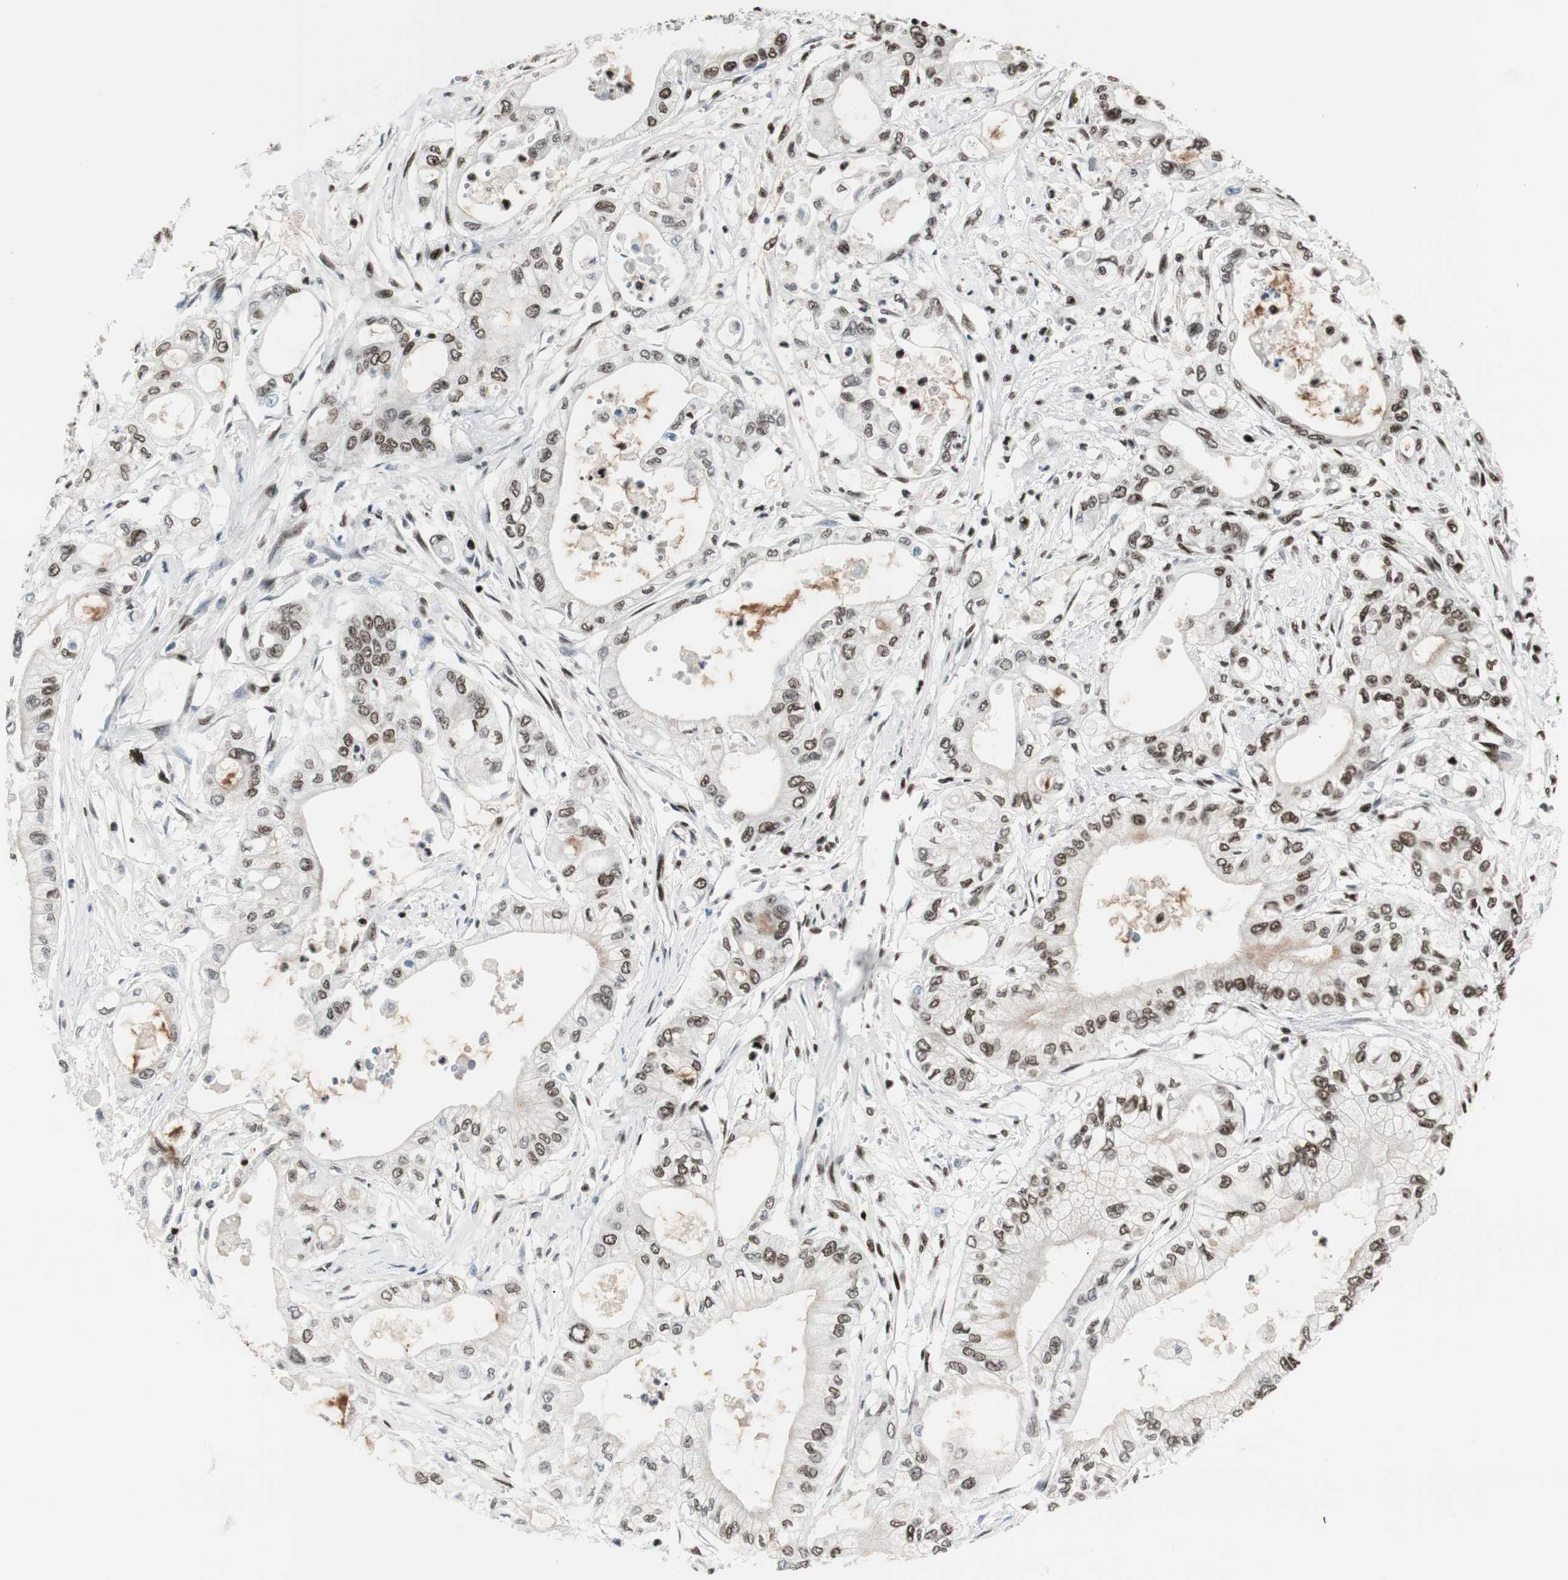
{"staining": {"intensity": "strong", "quantity": ">75%", "location": "nuclear"}, "tissue": "pancreatic cancer", "cell_type": "Tumor cells", "image_type": "cancer", "snomed": [{"axis": "morphology", "description": "Adenocarcinoma, NOS"}, {"axis": "topography", "description": "Pancreas"}], "caption": "Pancreatic adenocarcinoma stained with IHC demonstrates strong nuclear positivity in approximately >75% of tumor cells.", "gene": "MTA2", "patient": {"sex": "male", "age": 79}}